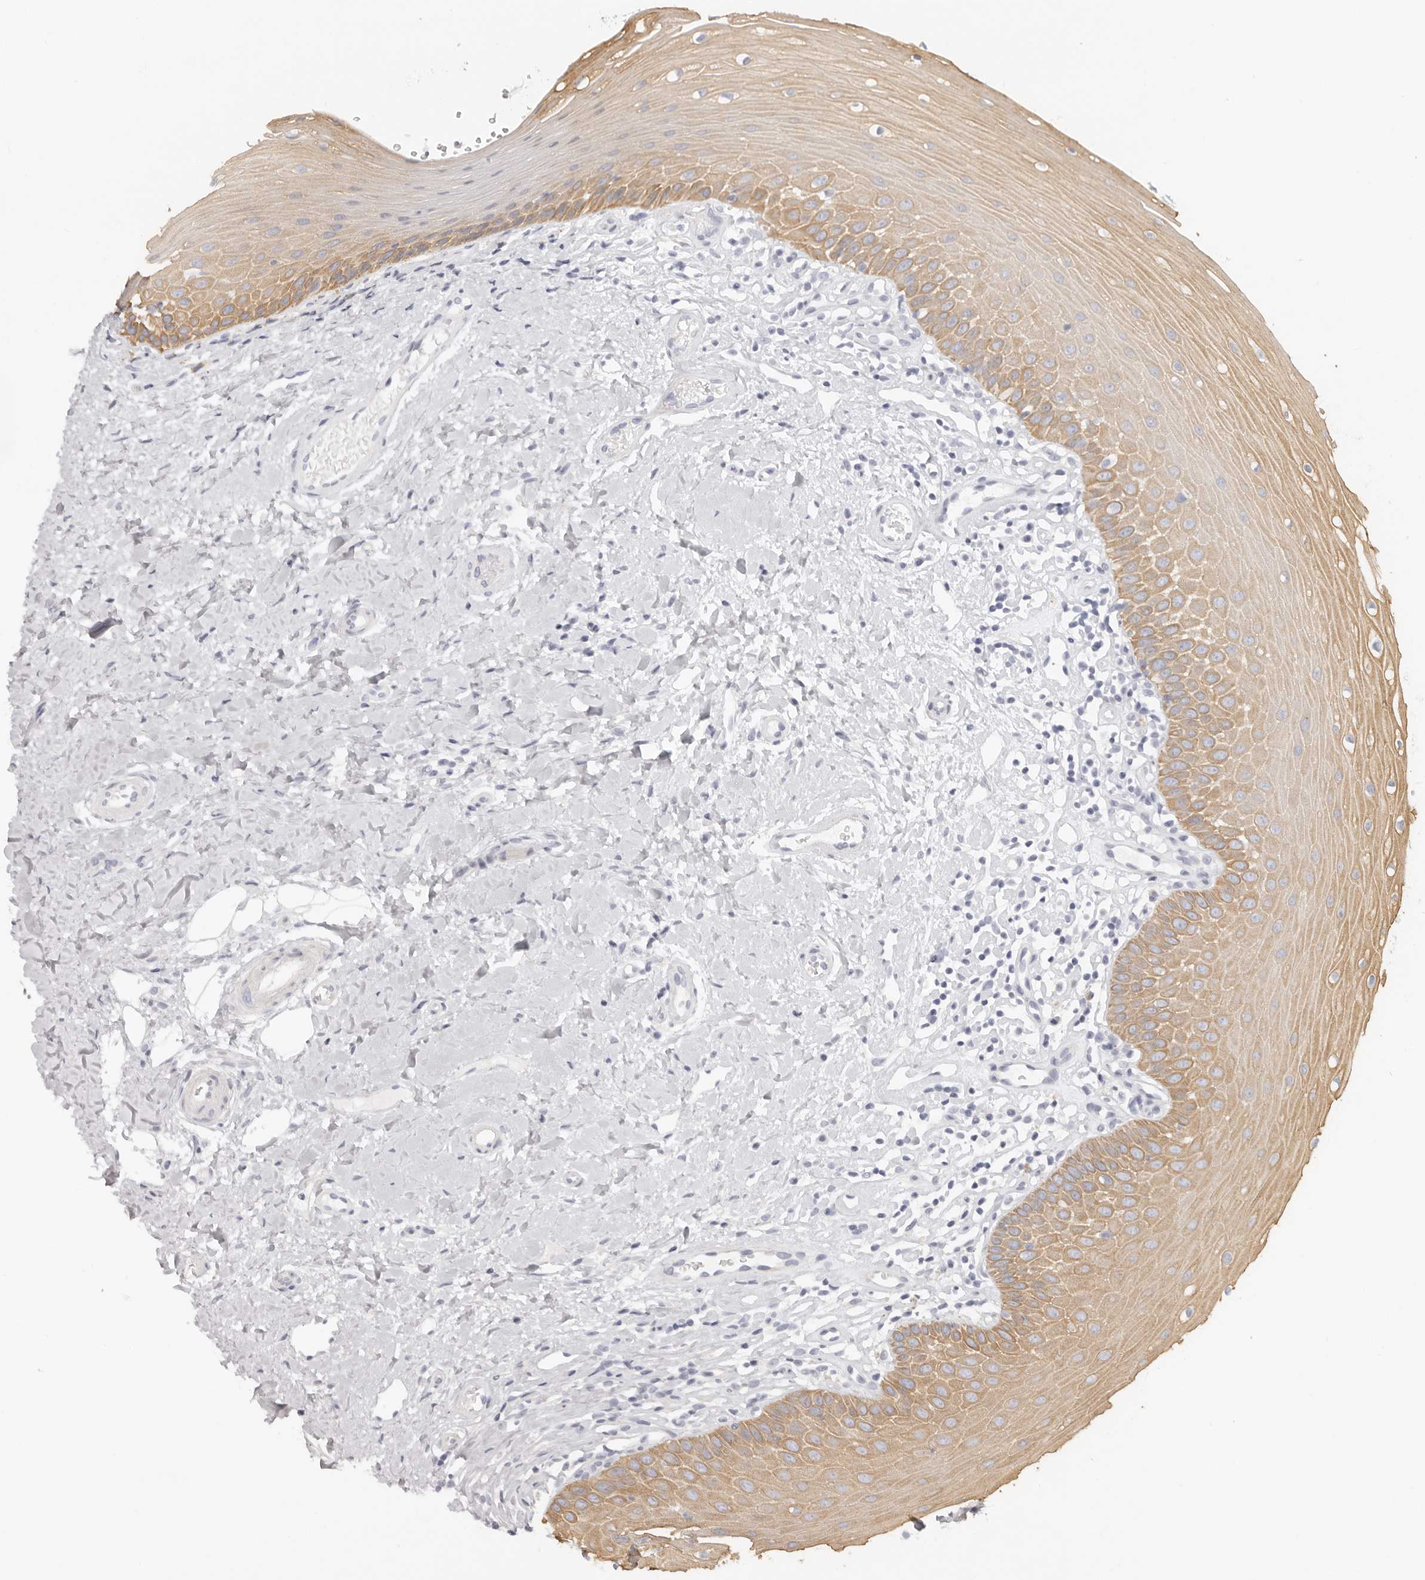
{"staining": {"intensity": "moderate", "quantity": "25%-75%", "location": "cytoplasmic/membranous"}, "tissue": "oral mucosa", "cell_type": "Squamous epithelial cells", "image_type": "normal", "snomed": [{"axis": "morphology", "description": "Normal tissue, NOS"}, {"axis": "topography", "description": "Oral tissue"}], "caption": "About 25%-75% of squamous epithelial cells in normal human oral mucosa reveal moderate cytoplasmic/membranous protein staining as visualized by brown immunohistochemical staining.", "gene": "RXFP1", "patient": {"sex": "female", "age": 56}}